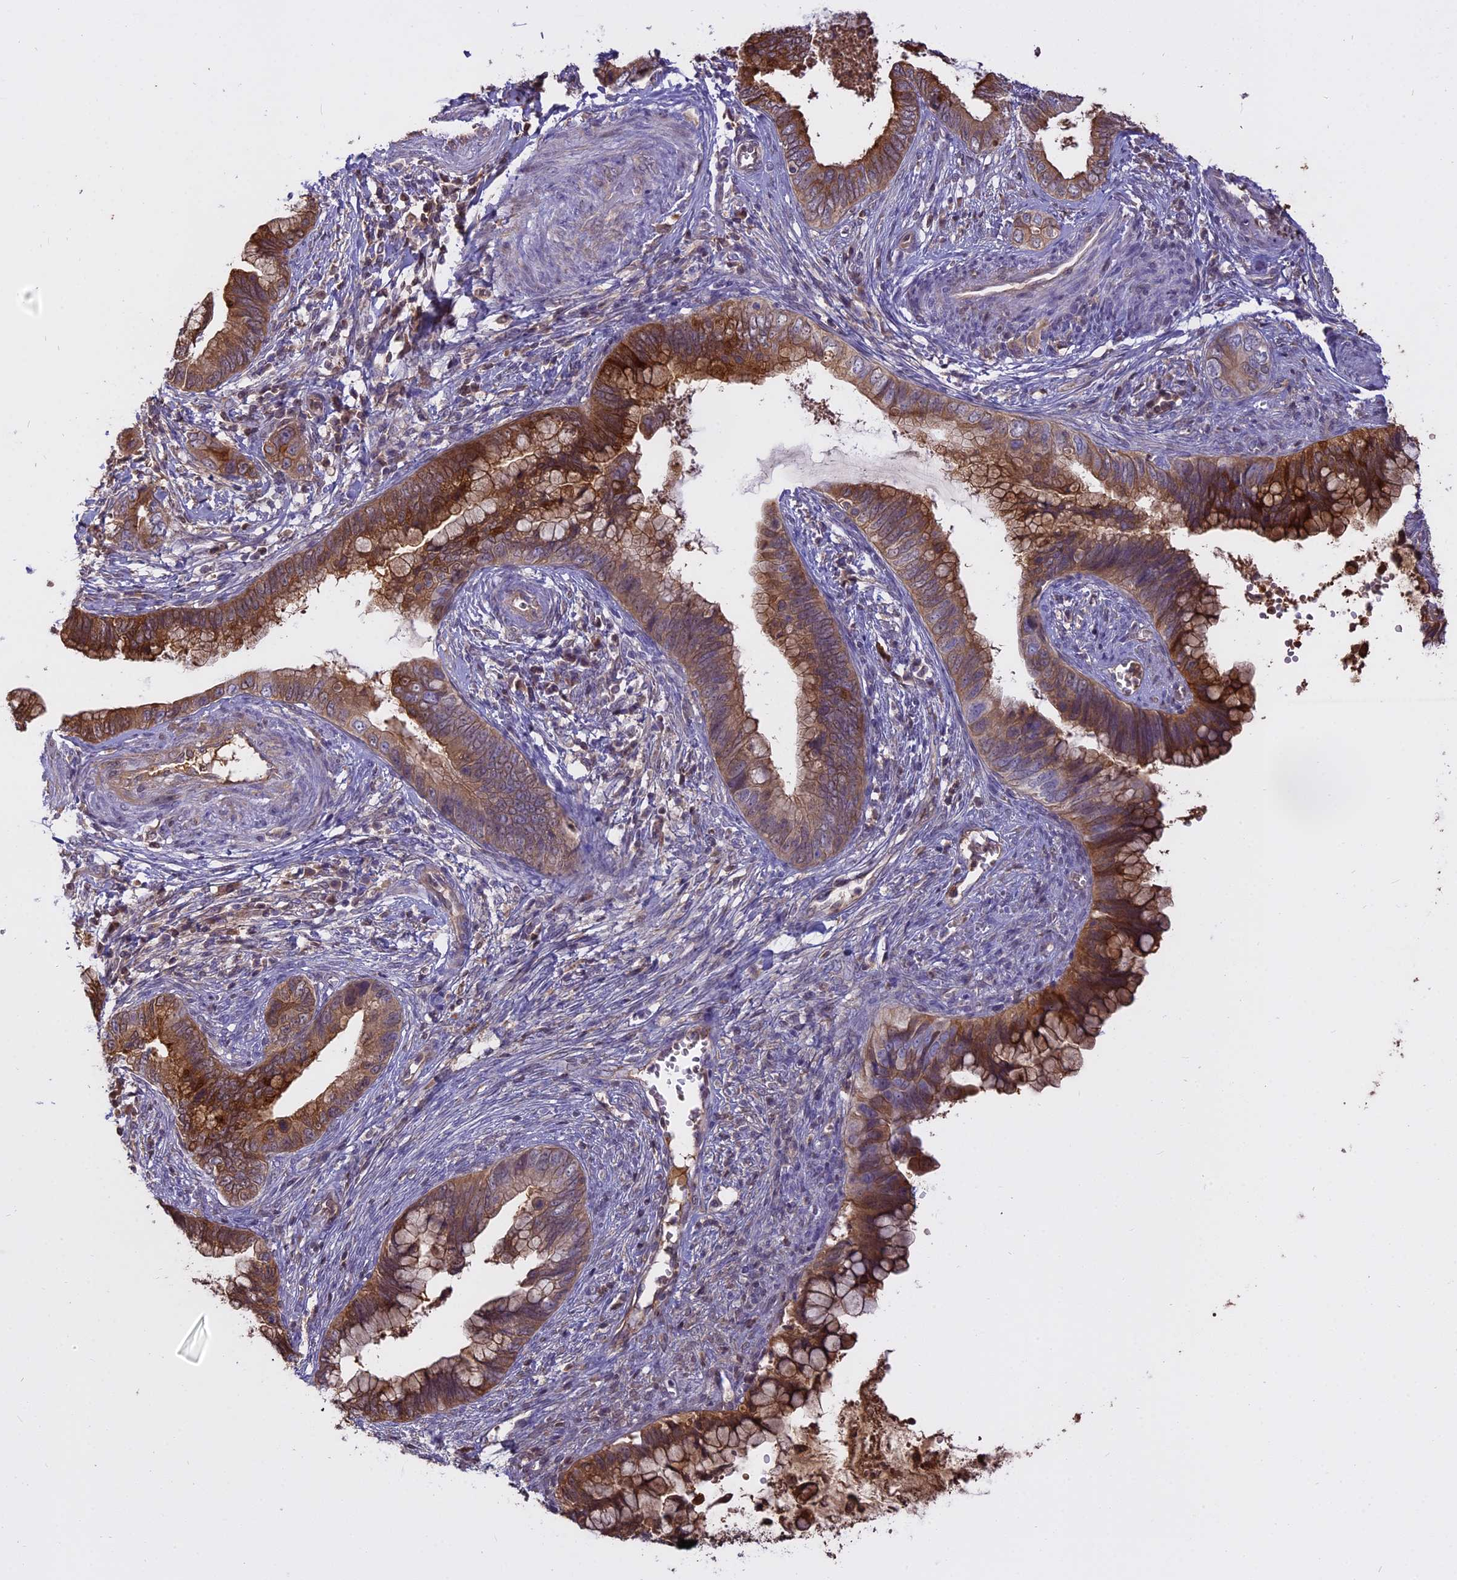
{"staining": {"intensity": "strong", "quantity": ">75%", "location": "cytoplasmic/membranous"}, "tissue": "cervical cancer", "cell_type": "Tumor cells", "image_type": "cancer", "snomed": [{"axis": "morphology", "description": "Adenocarcinoma, NOS"}, {"axis": "topography", "description": "Cervix"}], "caption": "DAB immunohistochemical staining of human cervical cancer demonstrates strong cytoplasmic/membranous protein positivity in approximately >75% of tumor cells.", "gene": "WFDC2", "patient": {"sex": "female", "age": 44}}